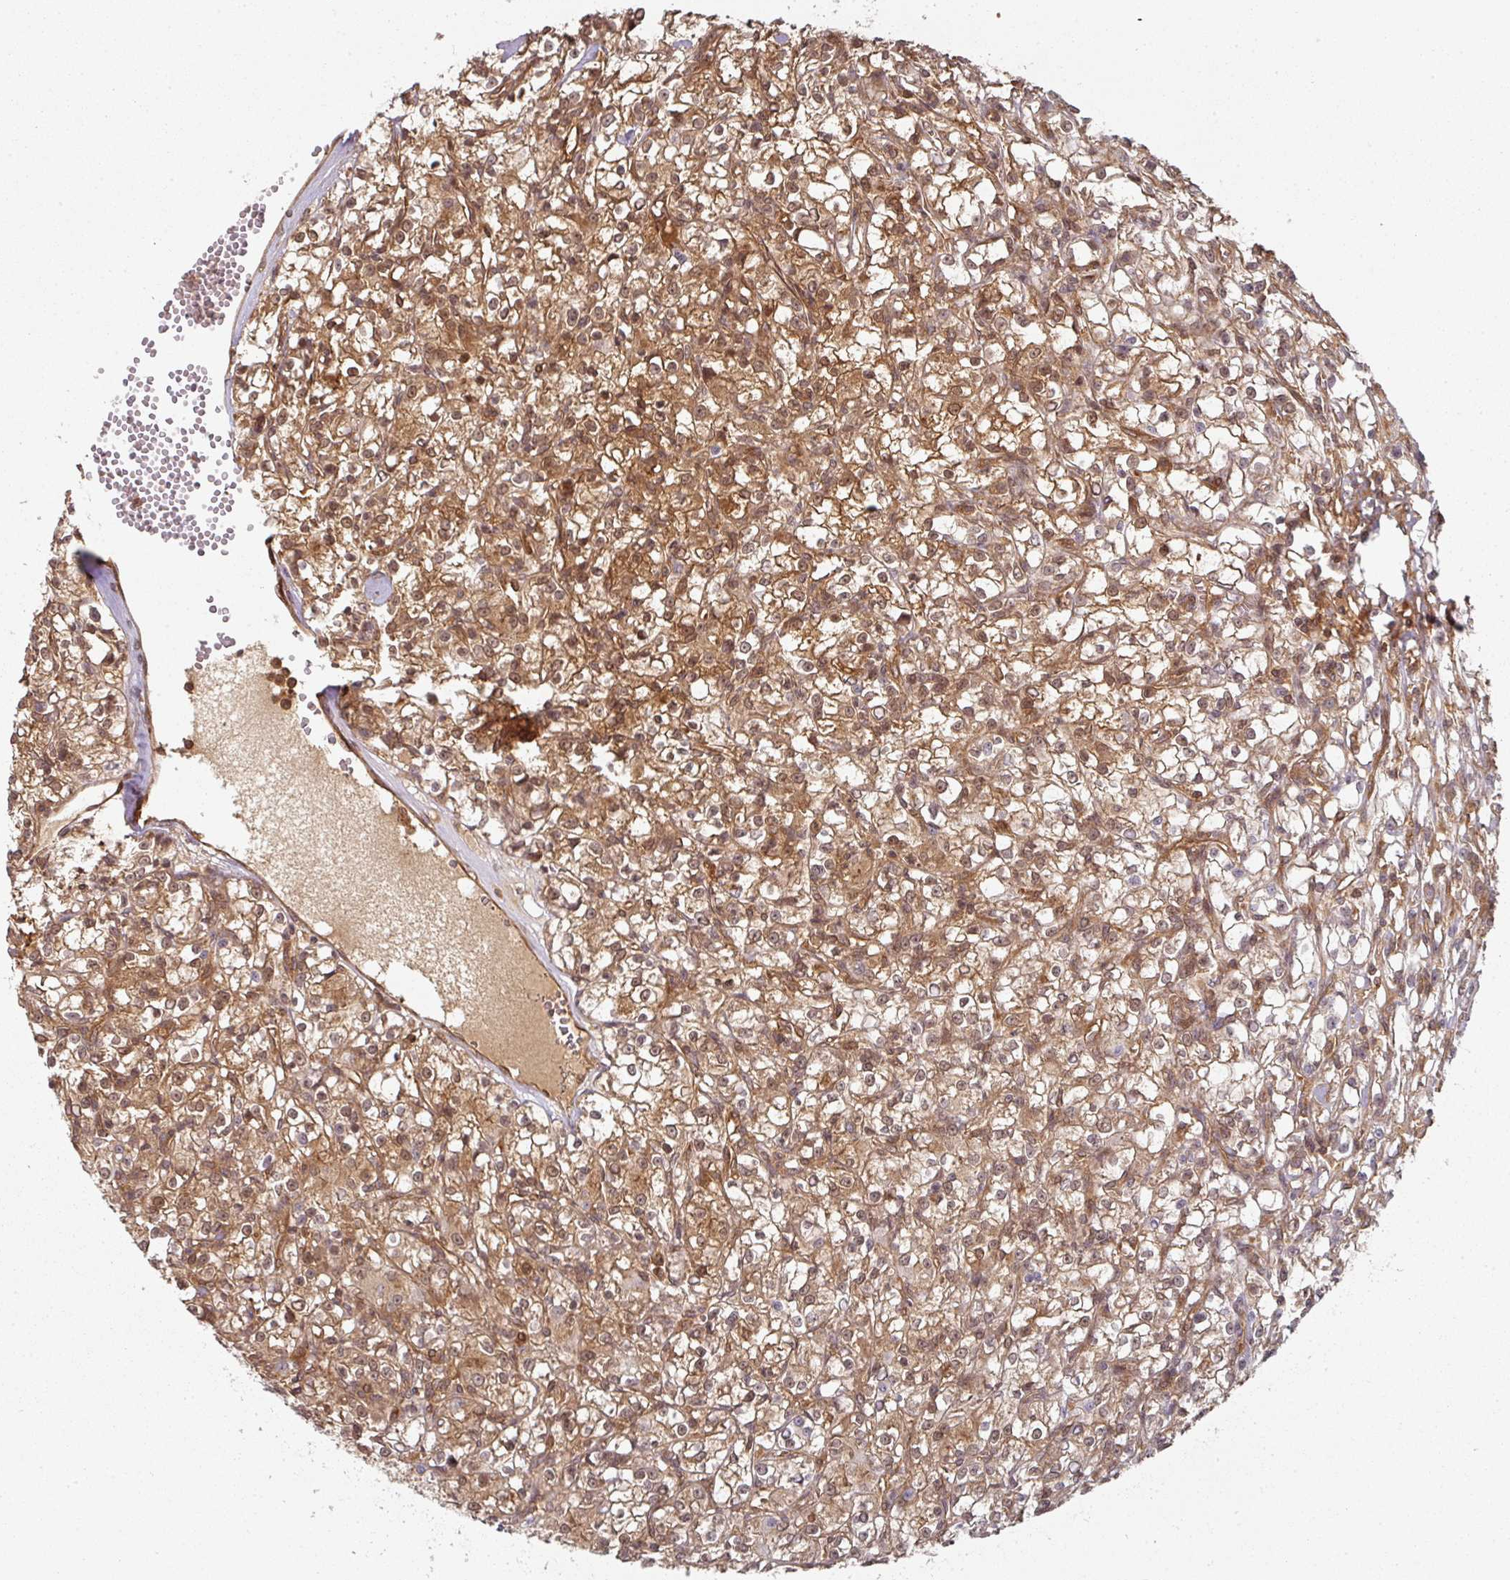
{"staining": {"intensity": "moderate", "quantity": ">75%", "location": "cytoplasmic/membranous,nuclear"}, "tissue": "renal cancer", "cell_type": "Tumor cells", "image_type": "cancer", "snomed": [{"axis": "morphology", "description": "Adenocarcinoma, NOS"}, {"axis": "topography", "description": "Kidney"}], "caption": "An immunohistochemistry (IHC) image of tumor tissue is shown. Protein staining in brown shows moderate cytoplasmic/membranous and nuclear positivity in adenocarcinoma (renal) within tumor cells.", "gene": "EIF4EBP2", "patient": {"sex": "female", "age": 59}}